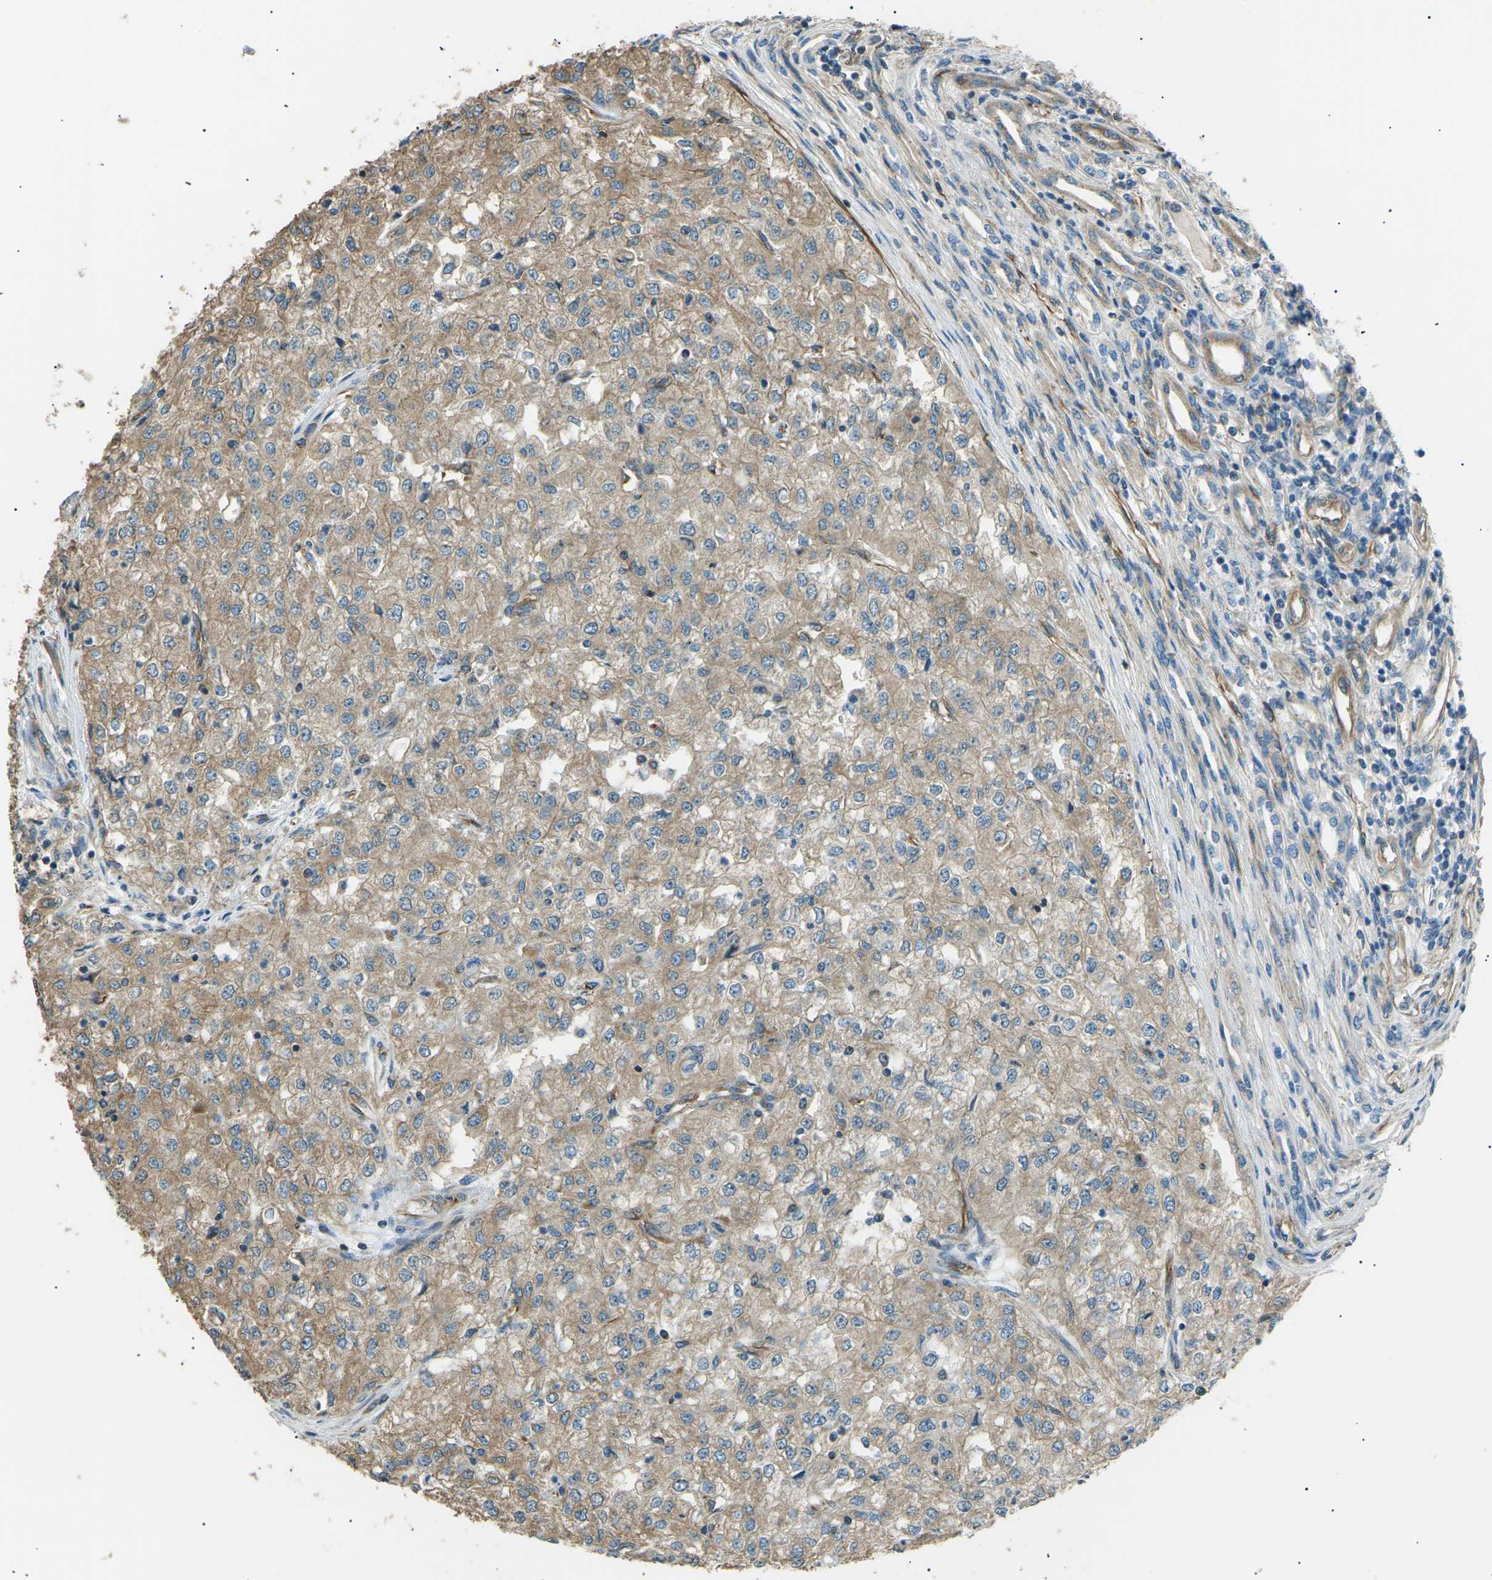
{"staining": {"intensity": "moderate", "quantity": ">75%", "location": "cytoplasmic/membranous"}, "tissue": "renal cancer", "cell_type": "Tumor cells", "image_type": "cancer", "snomed": [{"axis": "morphology", "description": "Adenocarcinoma, NOS"}, {"axis": "topography", "description": "Kidney"}], "caption": "Moderate cytoplasmic/membranous expression for a protein is identified in approximately >75% of tumor cells of renal adenocarcinoma using immunohistochemistry.", "gene": "SLK", "patient": {"sex": "female", "age": 54}}